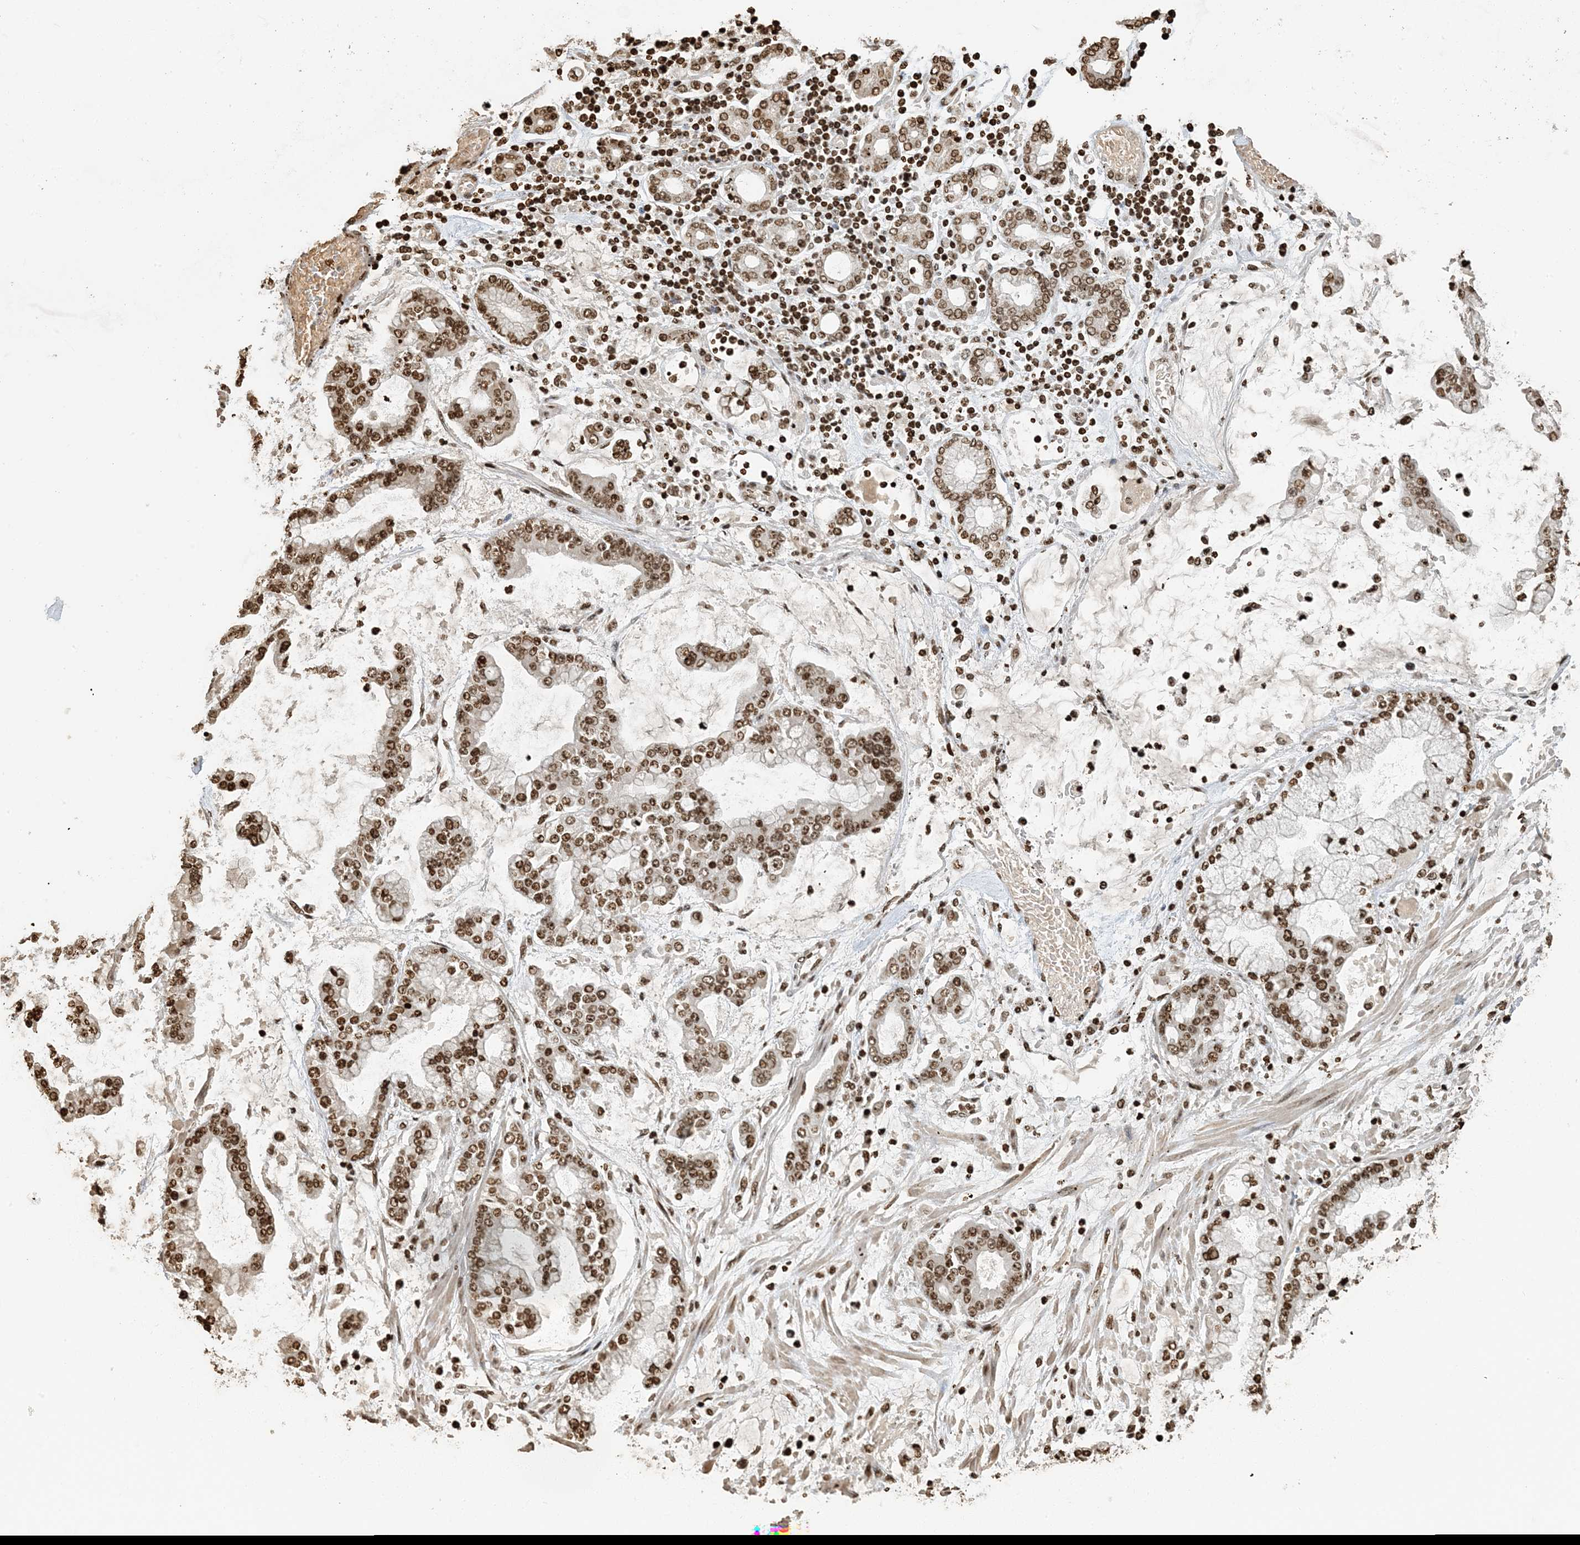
{"staining": {"intensity": "moderate", "quantity": ">75%", "location": "nuclear"}, "tissue": "stomach cancer", "cell_type": "Tumor cells", "image_type": "cancer", "snomed": [{"axis": "morphology", "description": "Normal tissue, NOS"}, {"axis": "morphology", "description": "Adenocarcinoma, NOS"}, {"axis": "topography", "description": "Stomach, upper"}, {"axis": "topography", "description": "Stomach"}], "caption": "Immunohistochemistry image of human adenocarcinoma (stomach) stained for a protein (brown), which exhibits medium levels of moderate nuclear expression in approximately >75% of tumor cells.", "gene": "H3-3B", "patient": {"sex": "male", "age": 76}}